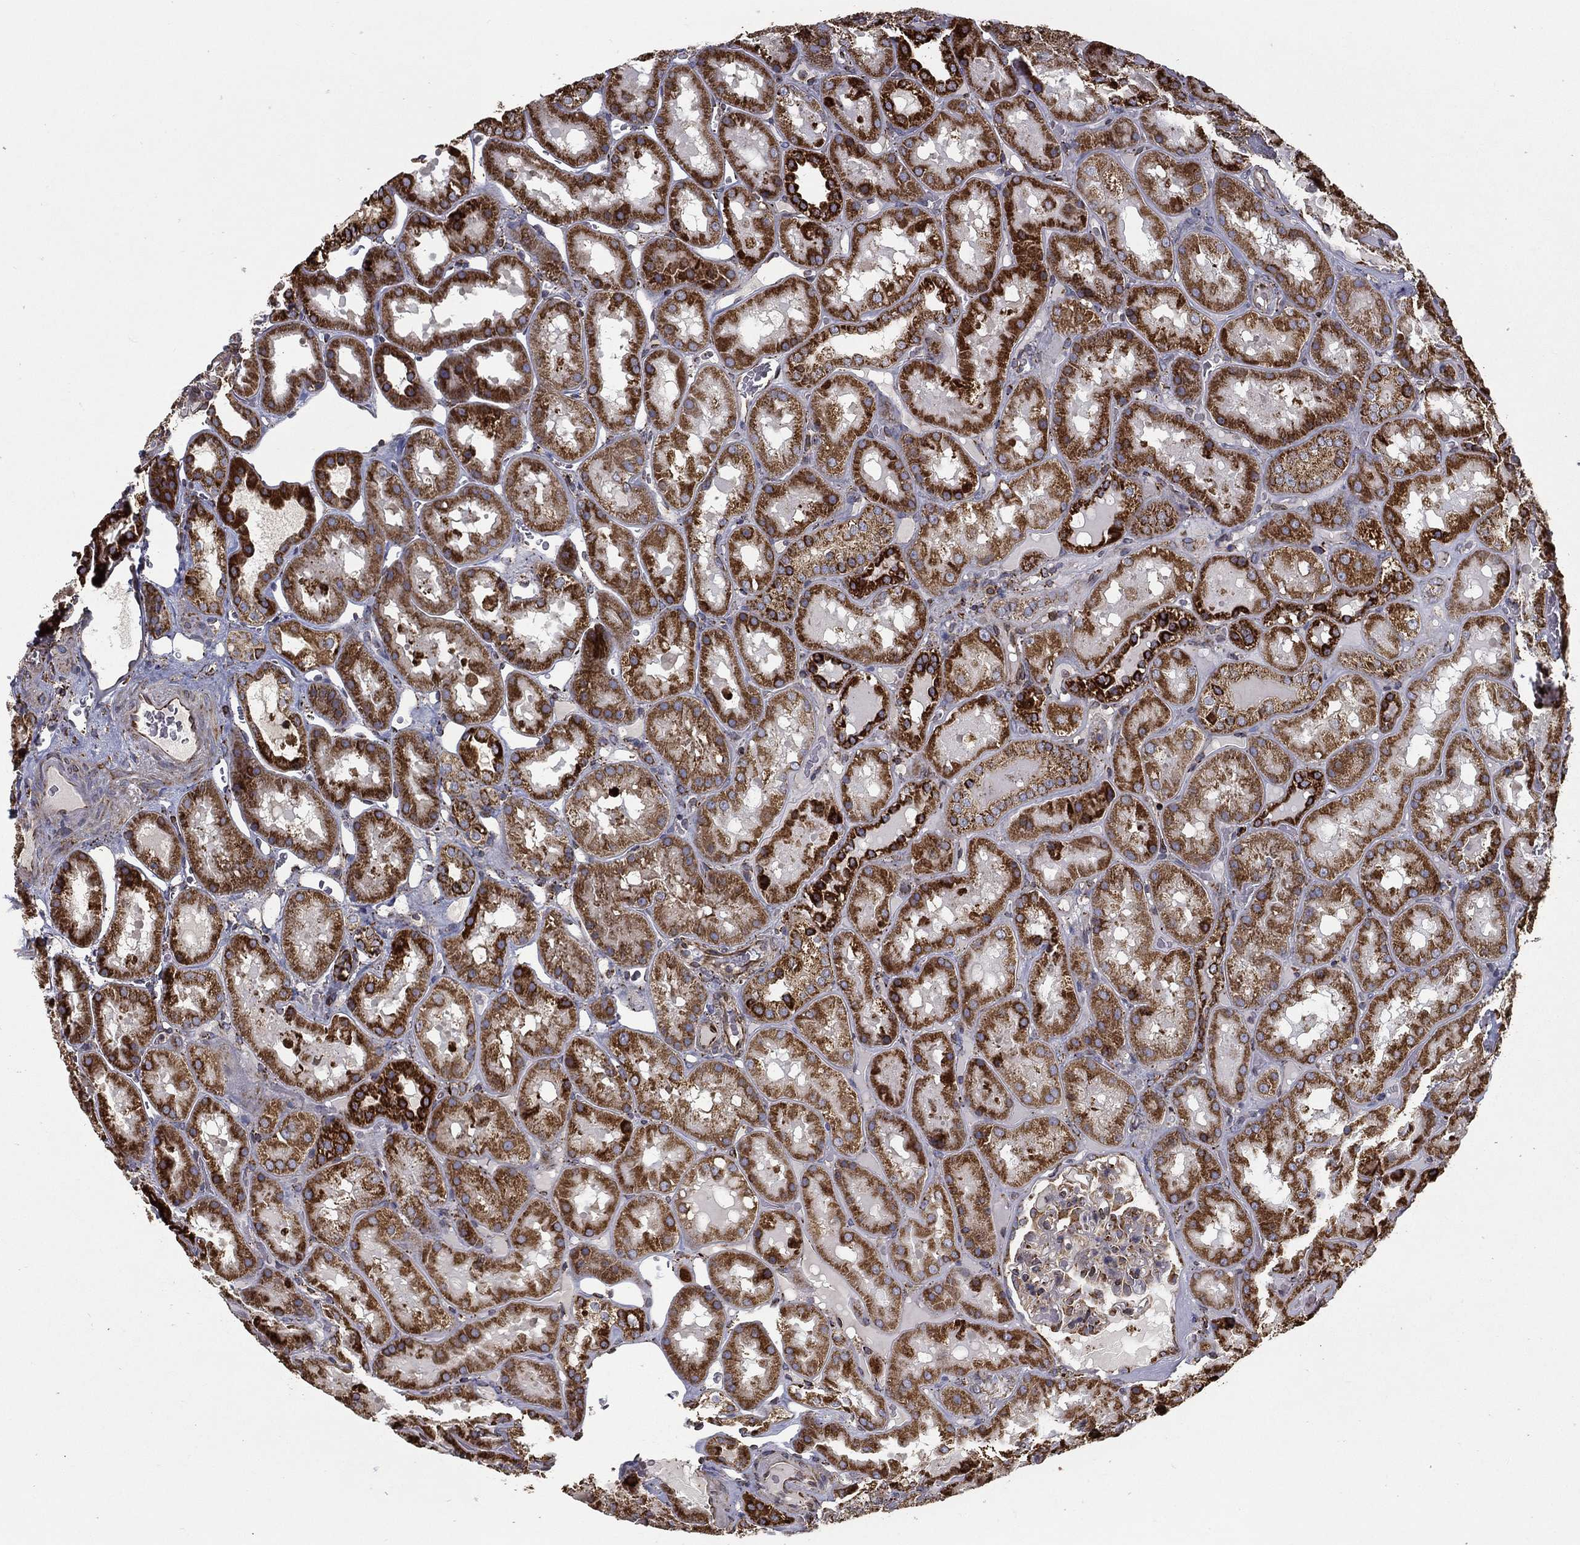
{"staining": {"intensity": "weak", "quantity": "25%-75%", "location": "cytoplasmic/membranous"}, "tissue": "kidney", "cell_type": "Cells in glomeruli", "image_type": "normal", "snomed": [{"axis": "morphology", "description": "Normal tissue, NOS"}, {"axis": "topography", "description": "Kidney"}], "caption": "High-power microscopy captured an immunohistochemistry photomicrograph of benign kidney, revealing weak cytoplasmic/membranous staining in about 25%-75% of cells in glomeruli. (DAB = brown stain, brightfield microscopy at high magnification).", "gene": "MT", "patient": {"sex": "male", "age": 73}}